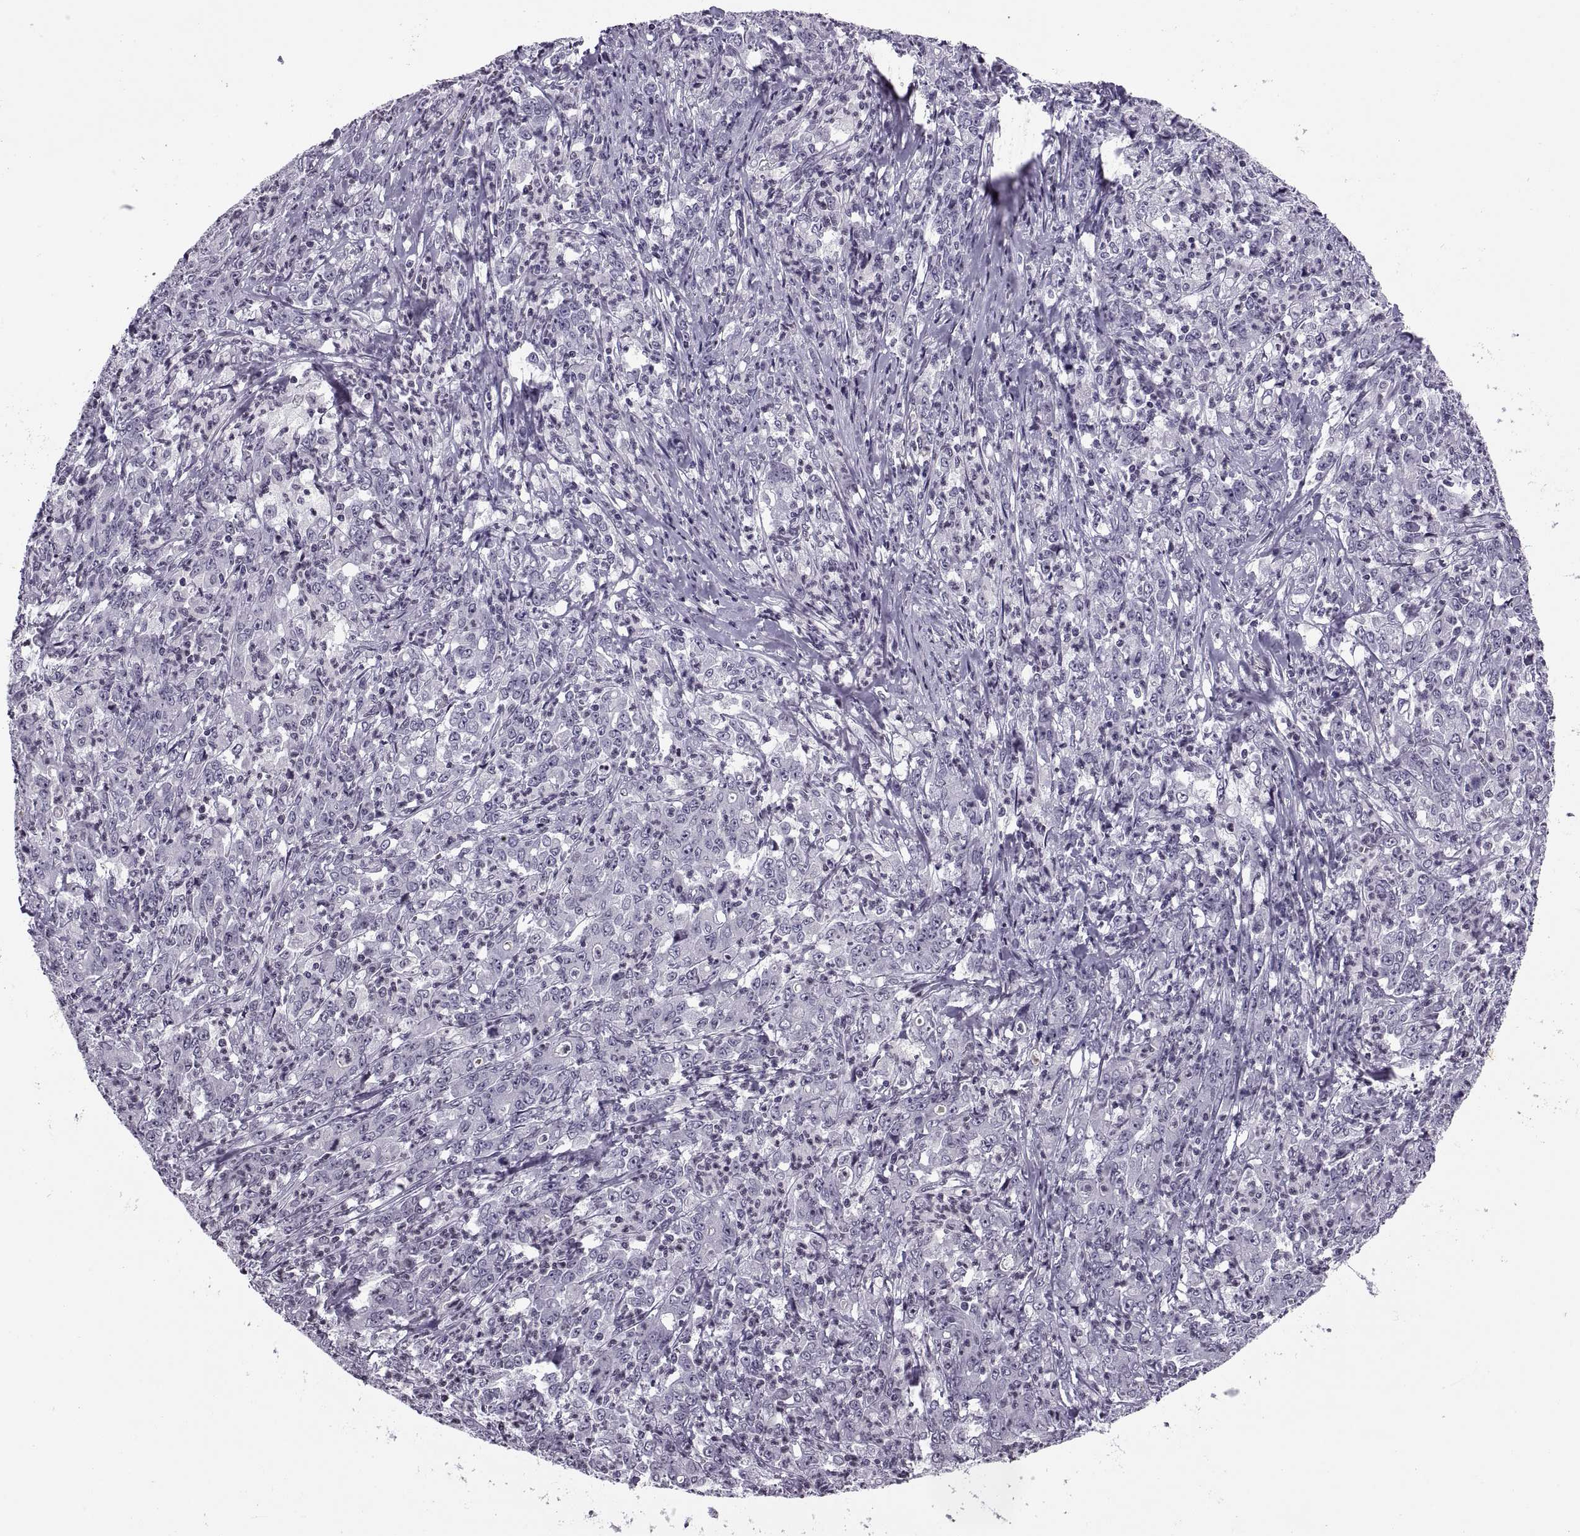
{"staining": {"intensity": "negative", "quantity": "none", "location": "none"}, "tissue": "stomach cancer", "cell_type": "Tumor cells", "image_type": "cancer", "snomed": [{"axis": "morphology", "description": "Adenocarcinoma, NOS"}, {"axis": "topography", "description": "Stomach, lower"}], "caption": "There is no significant positivity in tumor cells of adenocarcinoma (stomach). Brightfield microscopy of immunohistochemistry stained with DAB (3,3'-diaminobenzidine) (brown) and hematoxylin (blue), captured at high magnification.", "gene": "H1-8", "patient": {"sex": "female", "age": 71}}